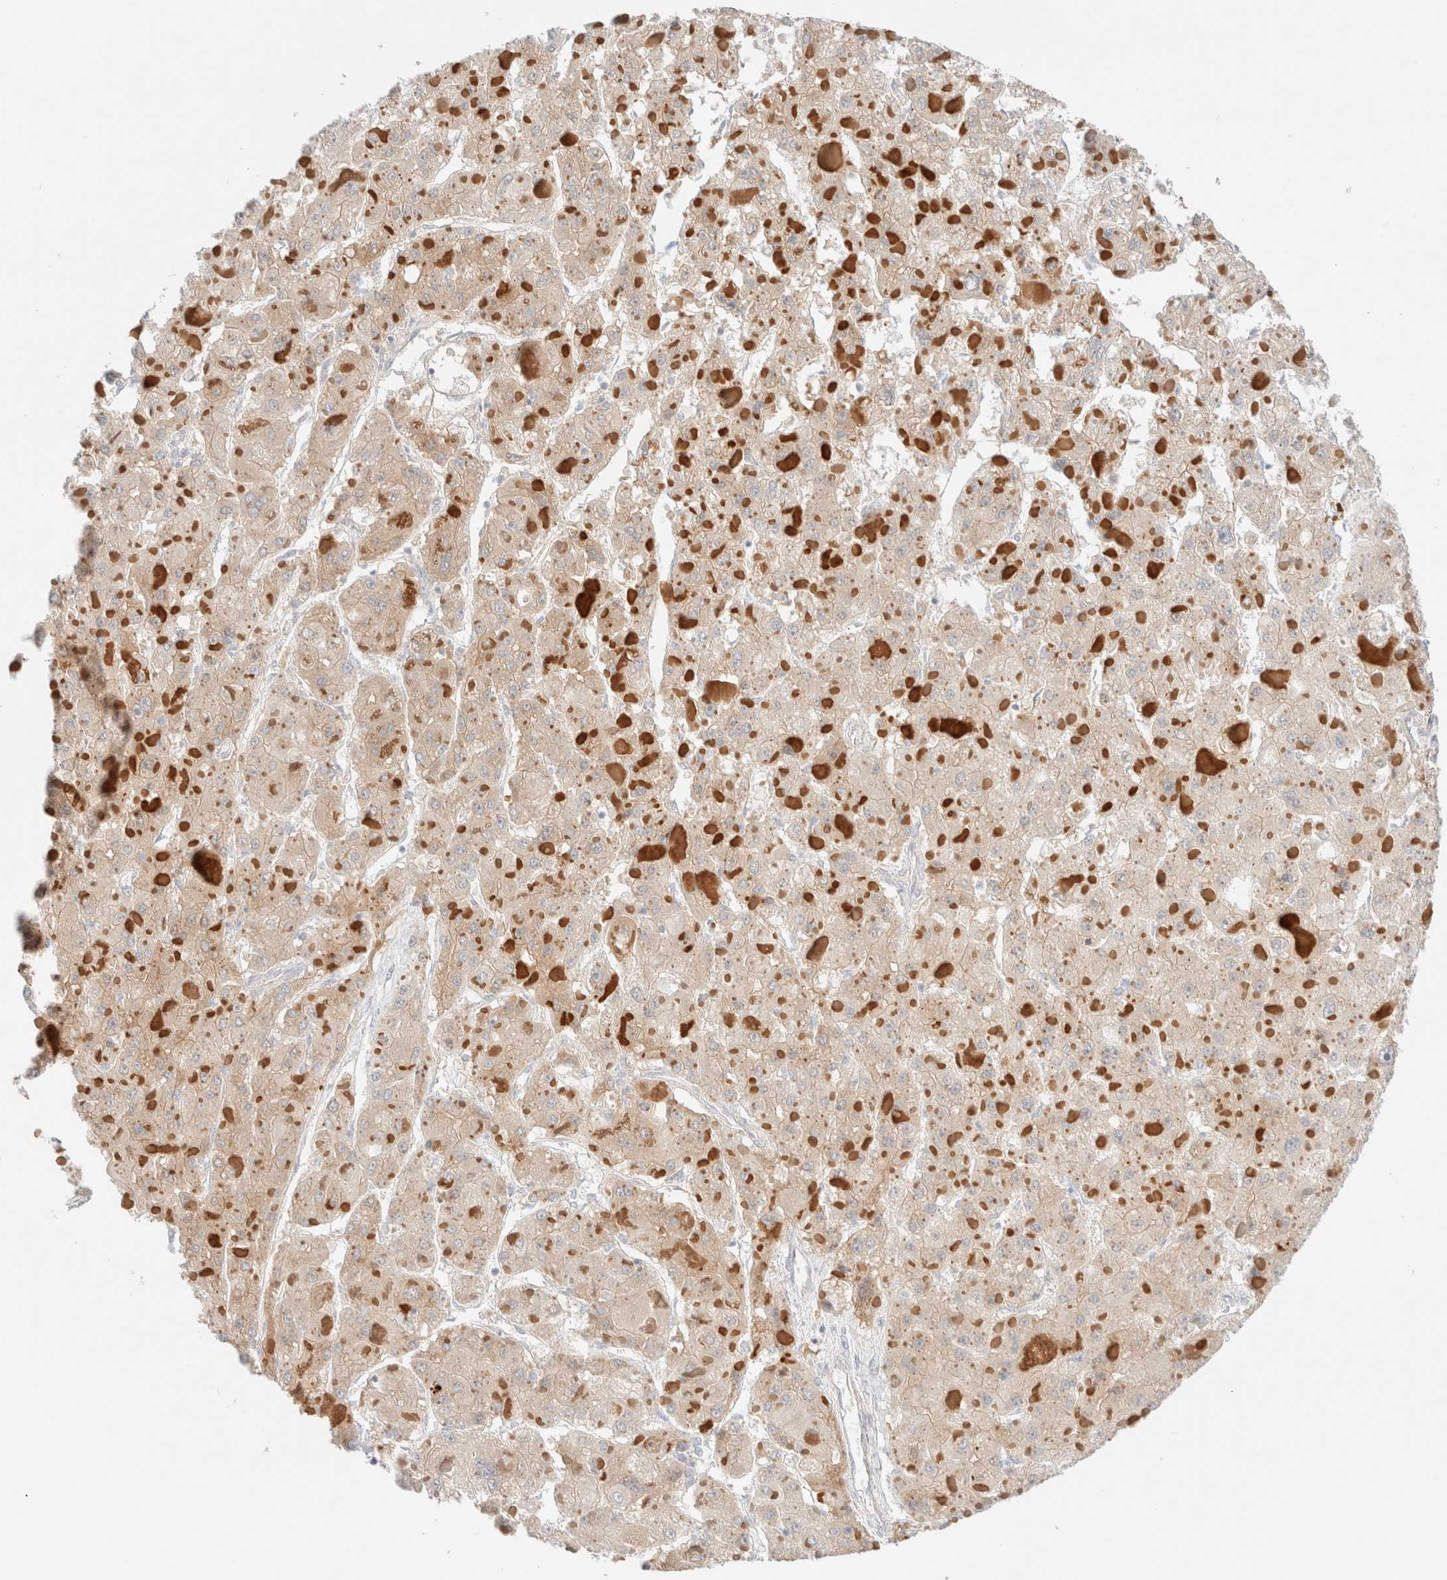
{"staining": {"intensity": "moderate", "quantity": ">75%", "location": "cytoplasmic/membranous"}, "tissue": "liver cancer", "cell_type": "Tumor cells", "image_type": "cancer", "snomed": [{"axis": "morphology", "description": "Carcinoma, Hepatocellular, NOS"}, {"axis": "topography", "description": "Liver"}], "caption": "This micrograph displays immunohistochemistry staining of human hepatocellular carcinoma (liver), with medium moderate cytoplasmic/membranous expression in about >75% of tumor cells.", "gene": "UNC13B", "patient": {"sex": "female", "age": 73}}